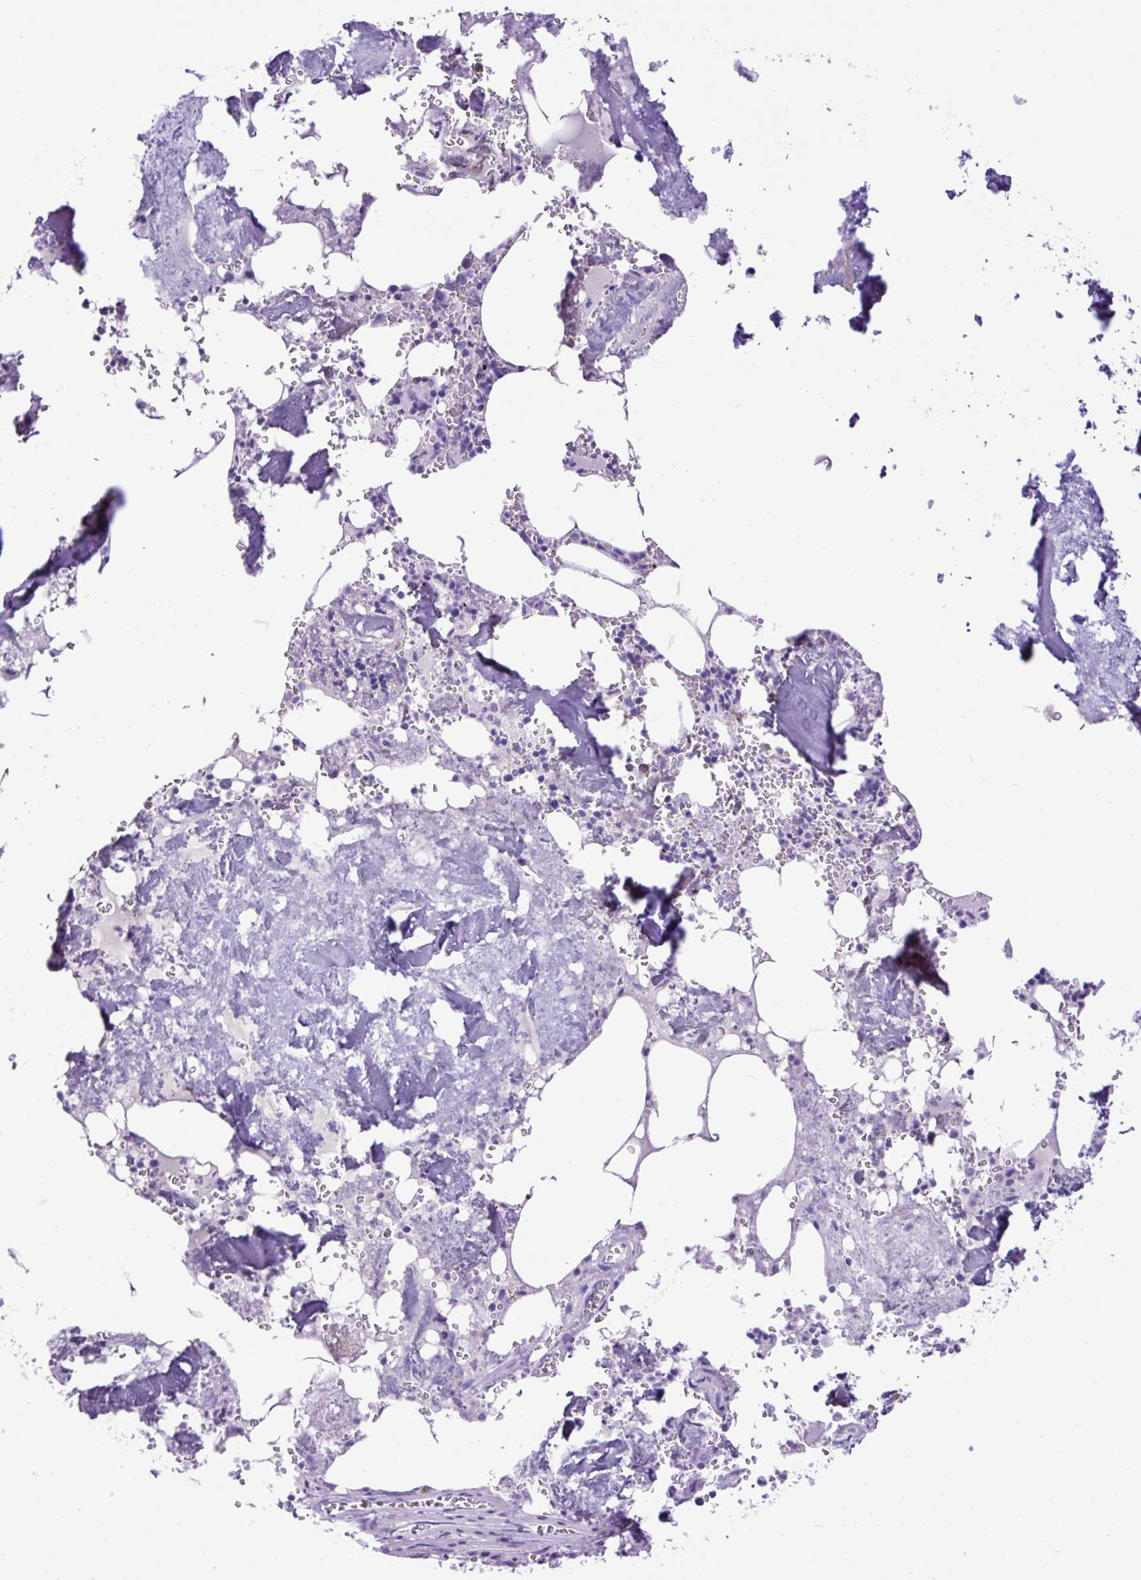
{"staining": {"intensity": "negative", "quantity": "none", "location": "none"}, "tissue": "bone marrow", "cell_type": "Hematopoietic cells", "image_type": "normal", "snomed": [{"axis": "morphology", "description": "Normal tissue, NOS"}, {"axis": "topography", "description": "Bone marrow"}], "caption": "A high-resolution photomicrograph shows immunohistochemistry (IHC) staining of benign bone marrow, which shows no significant positivity in hematopoietic cells.", "gene": "ZNF256", "patient": {"sex": "male", "age": 54}}